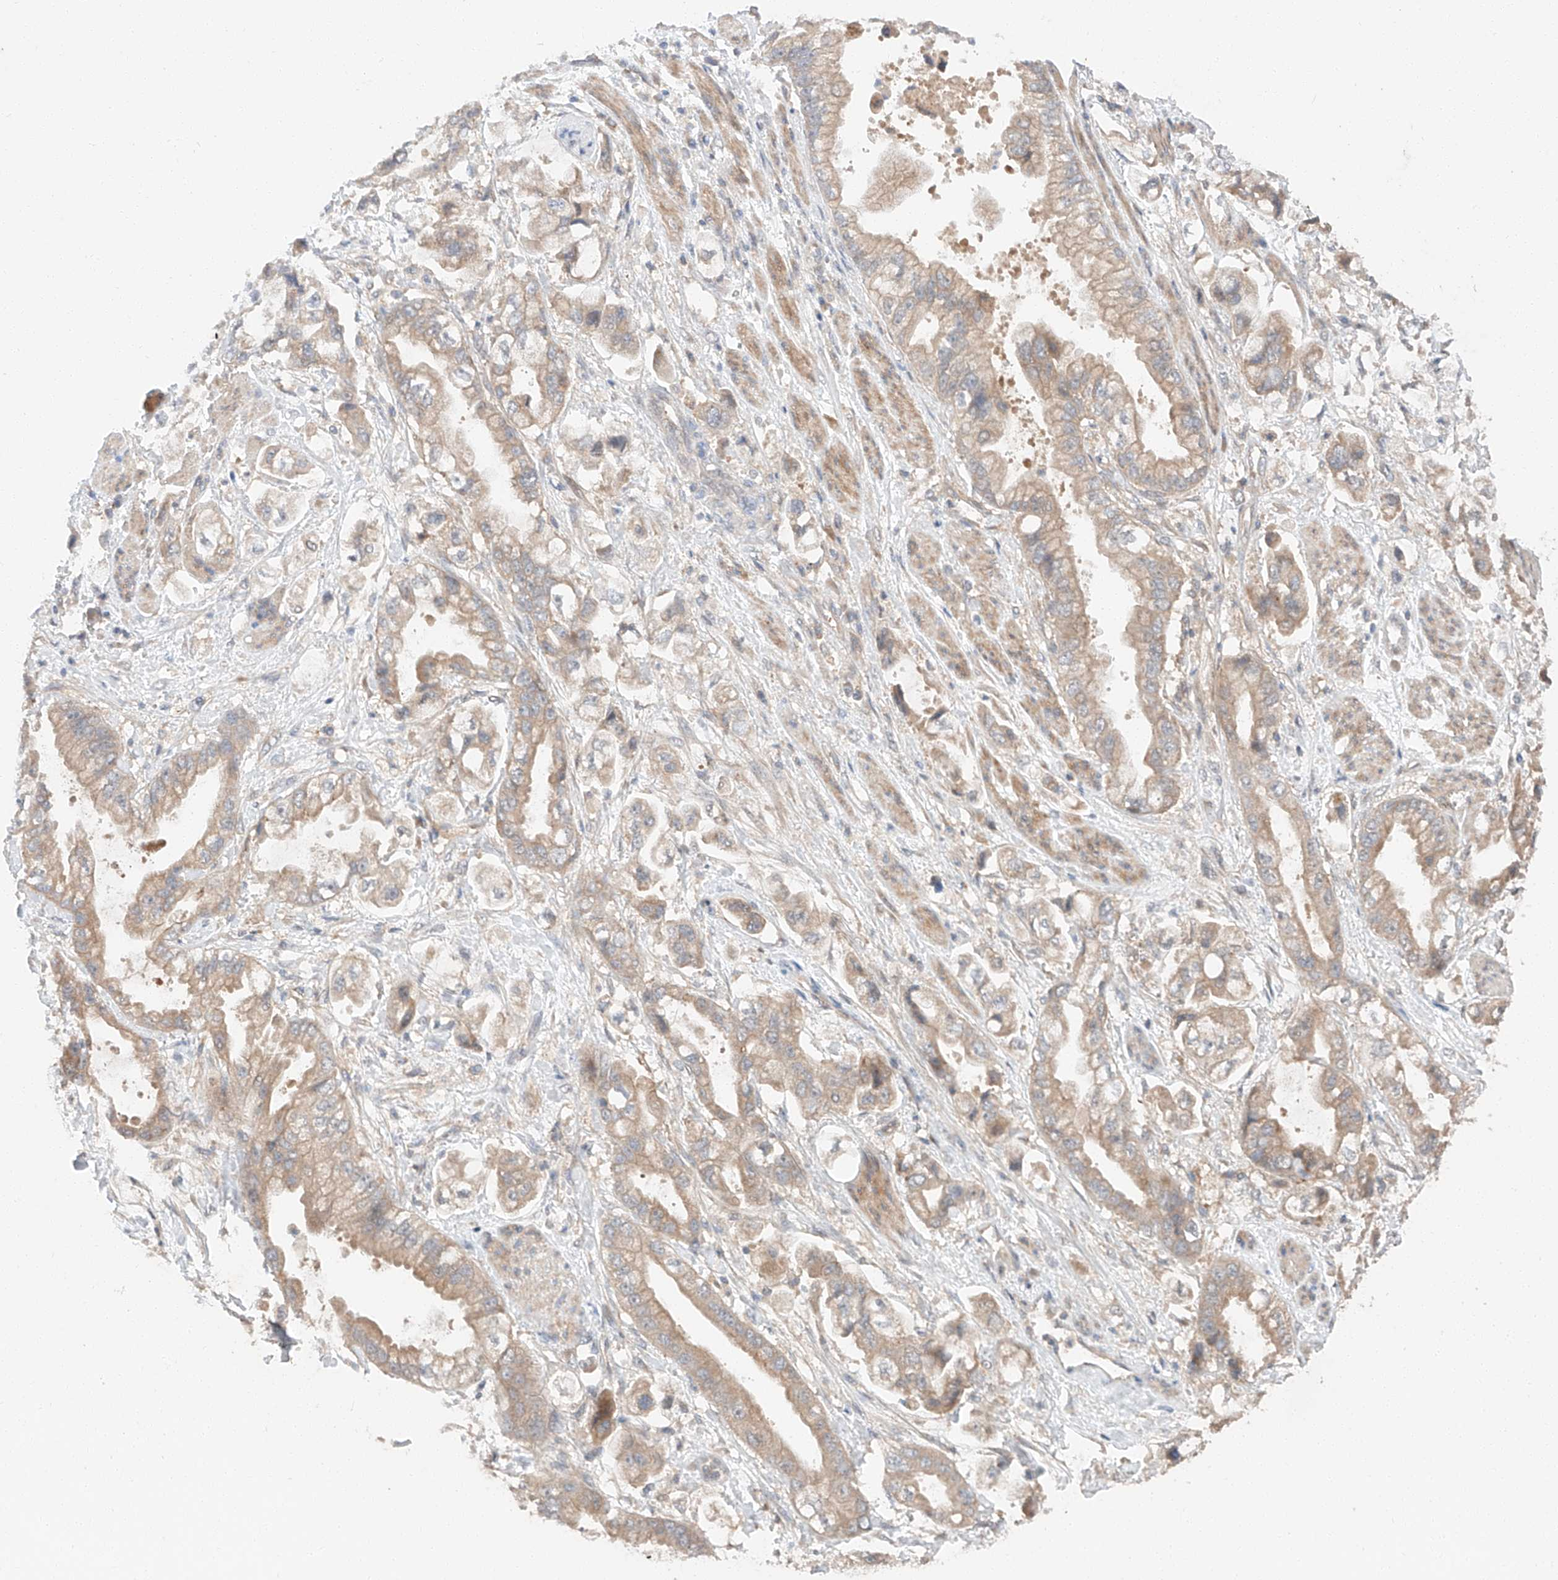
{"staining": {"intensity": "weak", "quantity": ">75%", "location": "cytoplasmic/membranous"}, "tissue": "stomach cancer", "cell_type": "Tumor cells", "image_type": "cancer", "snomed": [{"axis": "morphology", "description": "Adenocarcinoma, NOS"}, {"axis": "topography", "description": "Stomach"}], "caption": "Weak cytoplasmic/membranous staining for a protein is identified in about >75% of tumor cells of stomach cancer using IHC.", "gene": "XPNPEP1", "patient": {"sex": "male", "age": 62}}